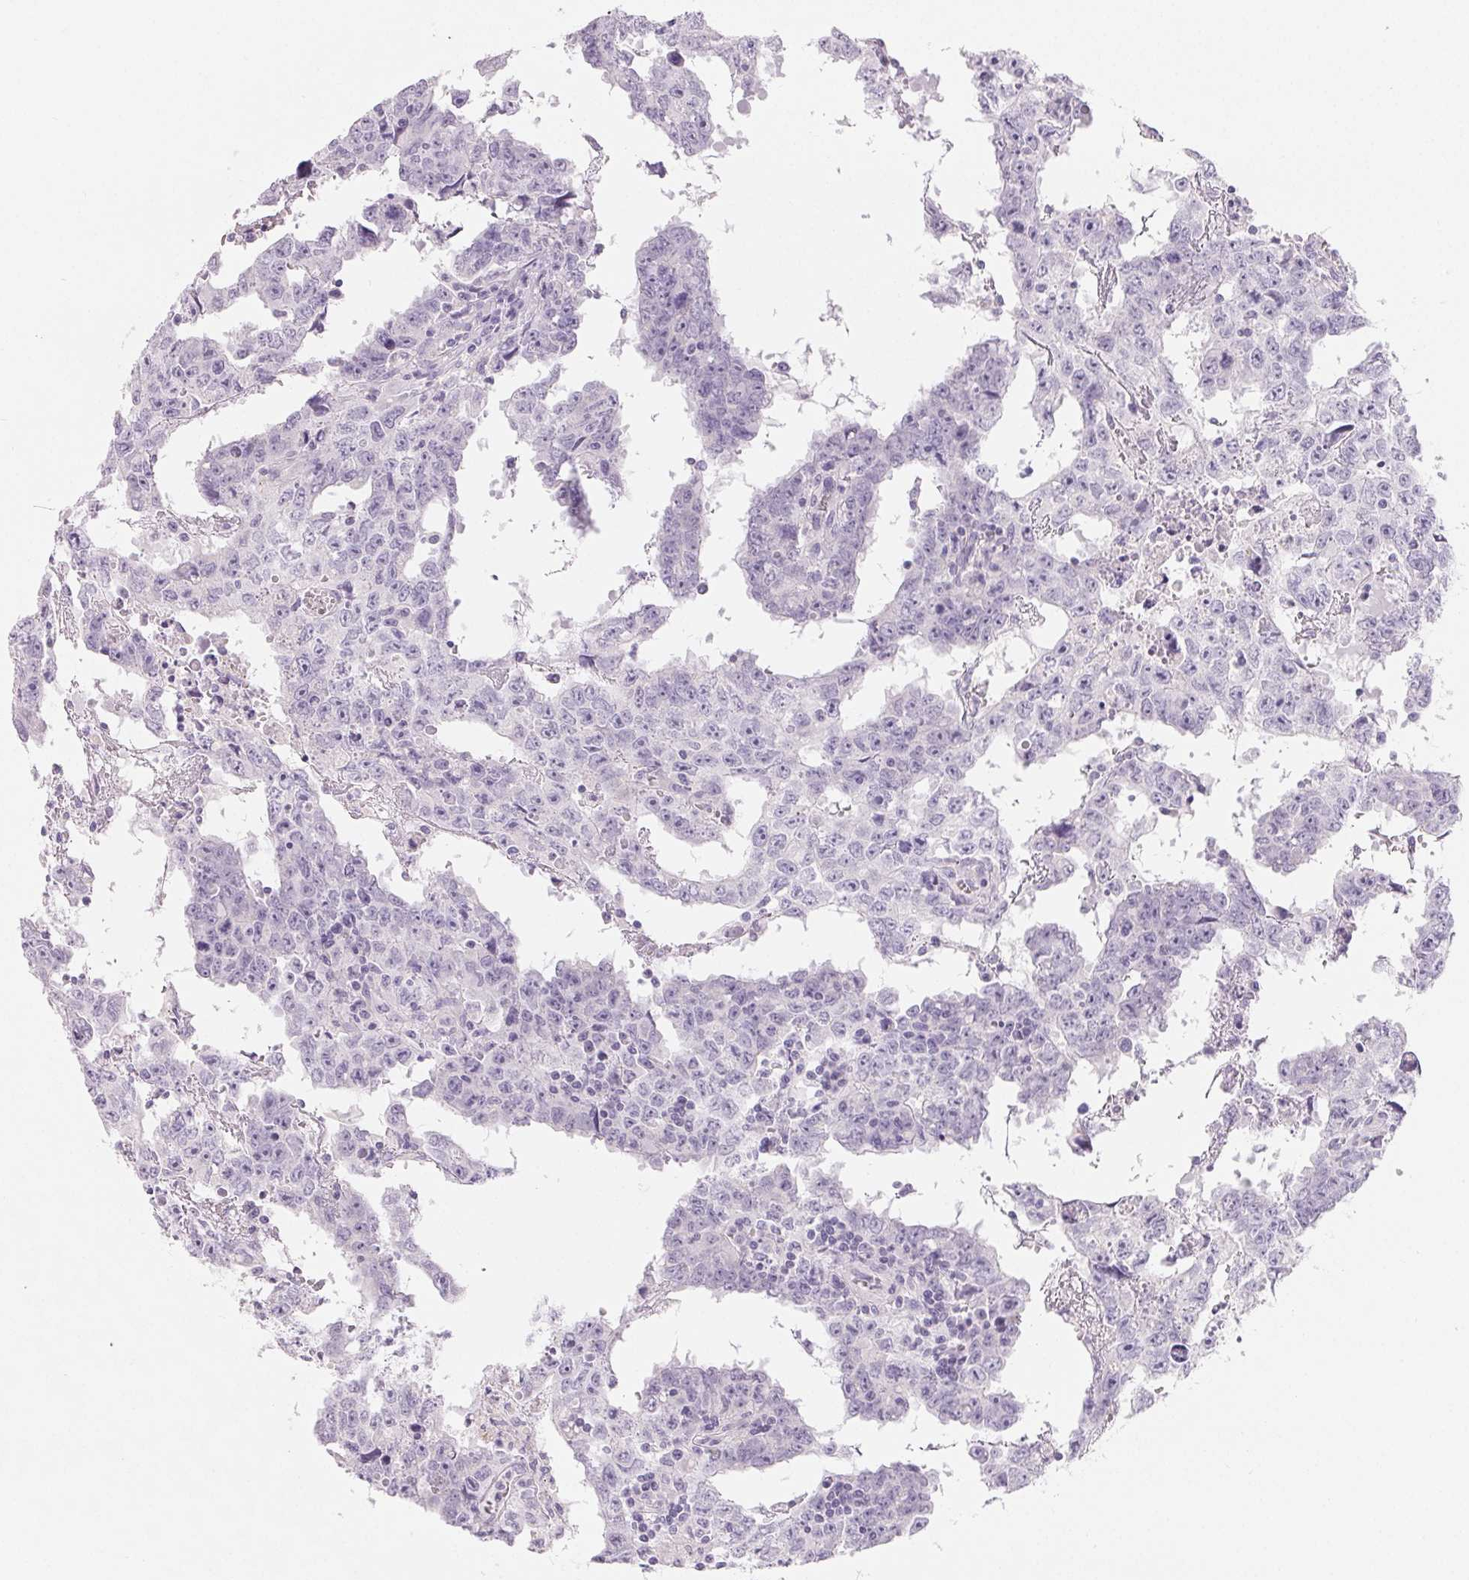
{"staining": {"intensity": "negative", "quantity": "none", "location": "none"}, "tissue": "testis cancer", "cell_type": "Tumor cells", "image_type": "cancer", "snomed": [{"axis": "morphology", "description": "Carcinoma, Embryonal, NOS"}, {"axis": "topography", "description": "Testis"}], "caption": "An immunohistochemistry image of testis cancer is shown. There is no staining in tumor cells of testis cancer. (Stains: DAB (3,3'-diaminobenzidine) immunohistochemistry (IHC) with hematoxylin counter stain, Microscopy: brightfield microscopy at high magnification).", "gene": "SPACA5B", "patient": {"sex": "male", "age": 22}}